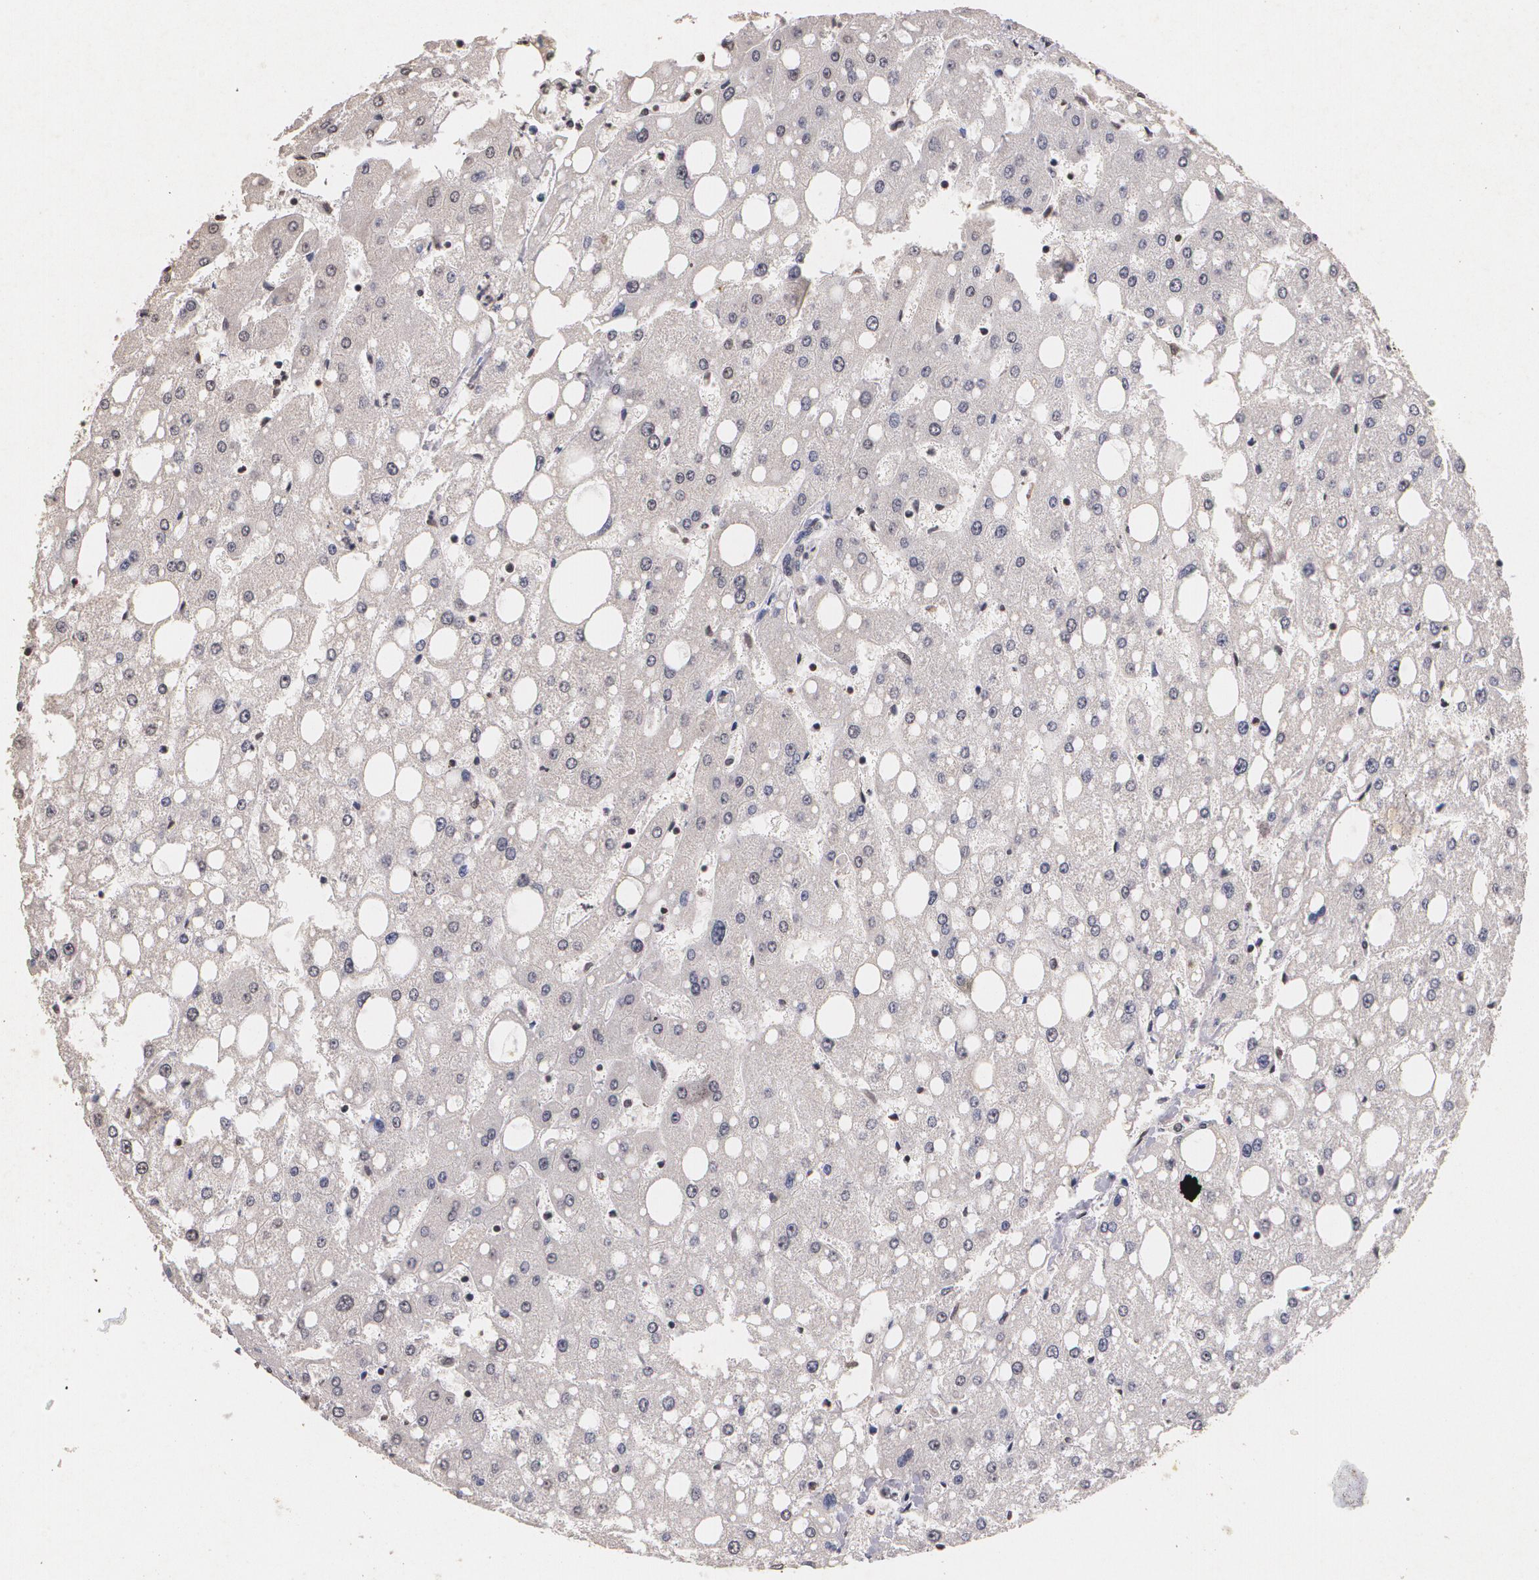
{"staining": {"intensity": "negative", "quantity": "none", "location": "none"}, "tissue": "liver", "cell_type": "Cholangiocytes", "image_type": "normal", "snomed": [{"axis": "morphology", "description": "Normal tissue, NOS"}, {"axis": "topography", "description": "Liver"}], "caption": "The image demonstrates no staining of cholangiocytes in unremarkable liver.", "gene": "THRB", "patient": {"sex": "male", "age": 49}}